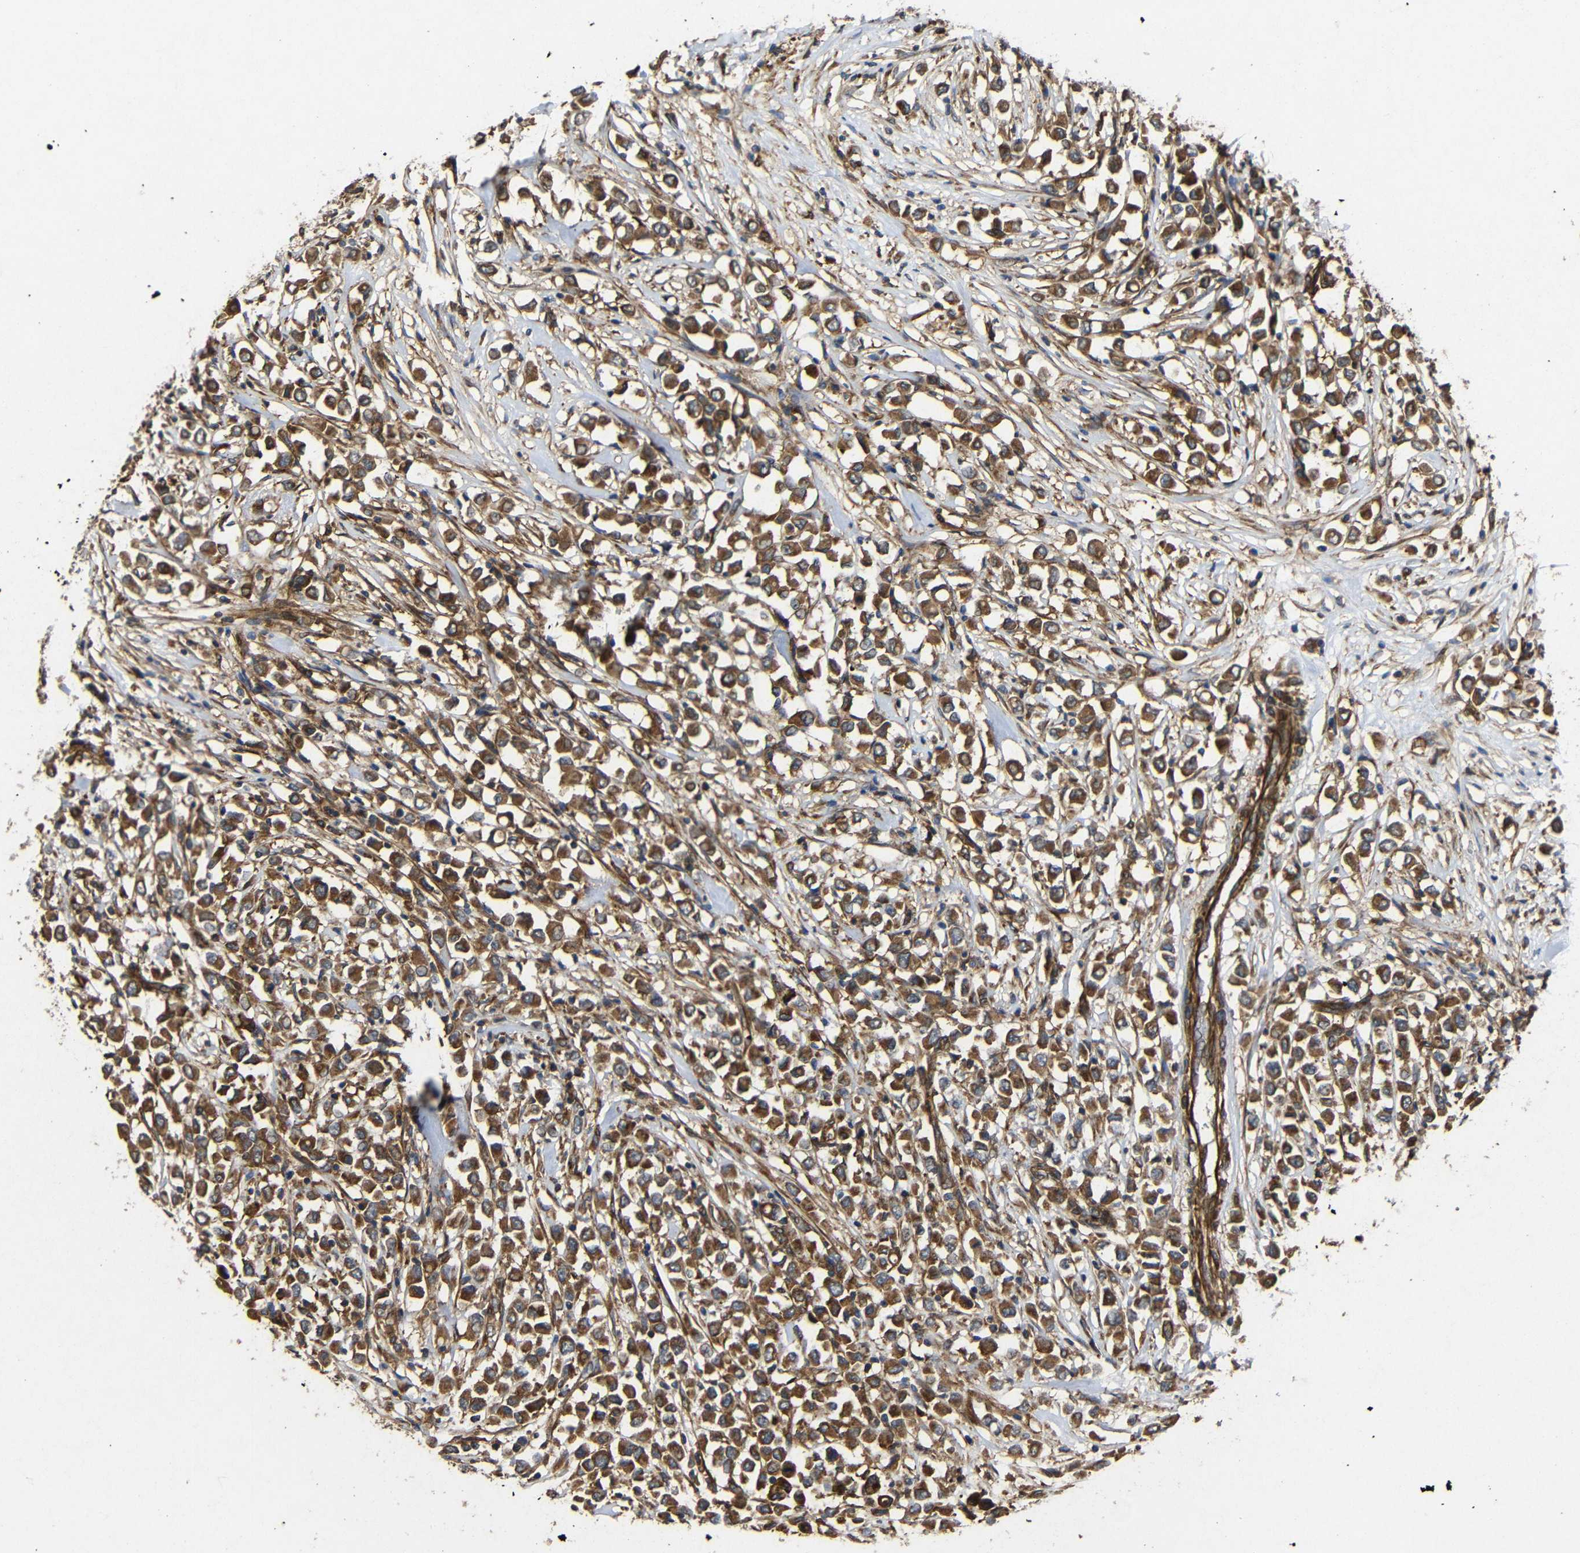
{"staining": {"intensity": "strong", "quantity": ">75%", "location": "cytoplasmic/membranous"}, "tissue": "breast cancer", "cell_type": "Tumor cells", "image_type": "cancer", "snomed": [{"axis": "morphology", "description": "Duct carcinoma"}, {"axis": "topography", "description": "Breast"}], "caption": "Protein analysis of breast cancer (infiltrating ductal carcinoma) tissue shows strong cytoplasmic/membranous positivity in about >75% of tumor cells. (Brightfield microscopy of DAB IHC at high magnification).", "gene": "EIF2S1", "patient": {"sex": "female", "age": 61}}